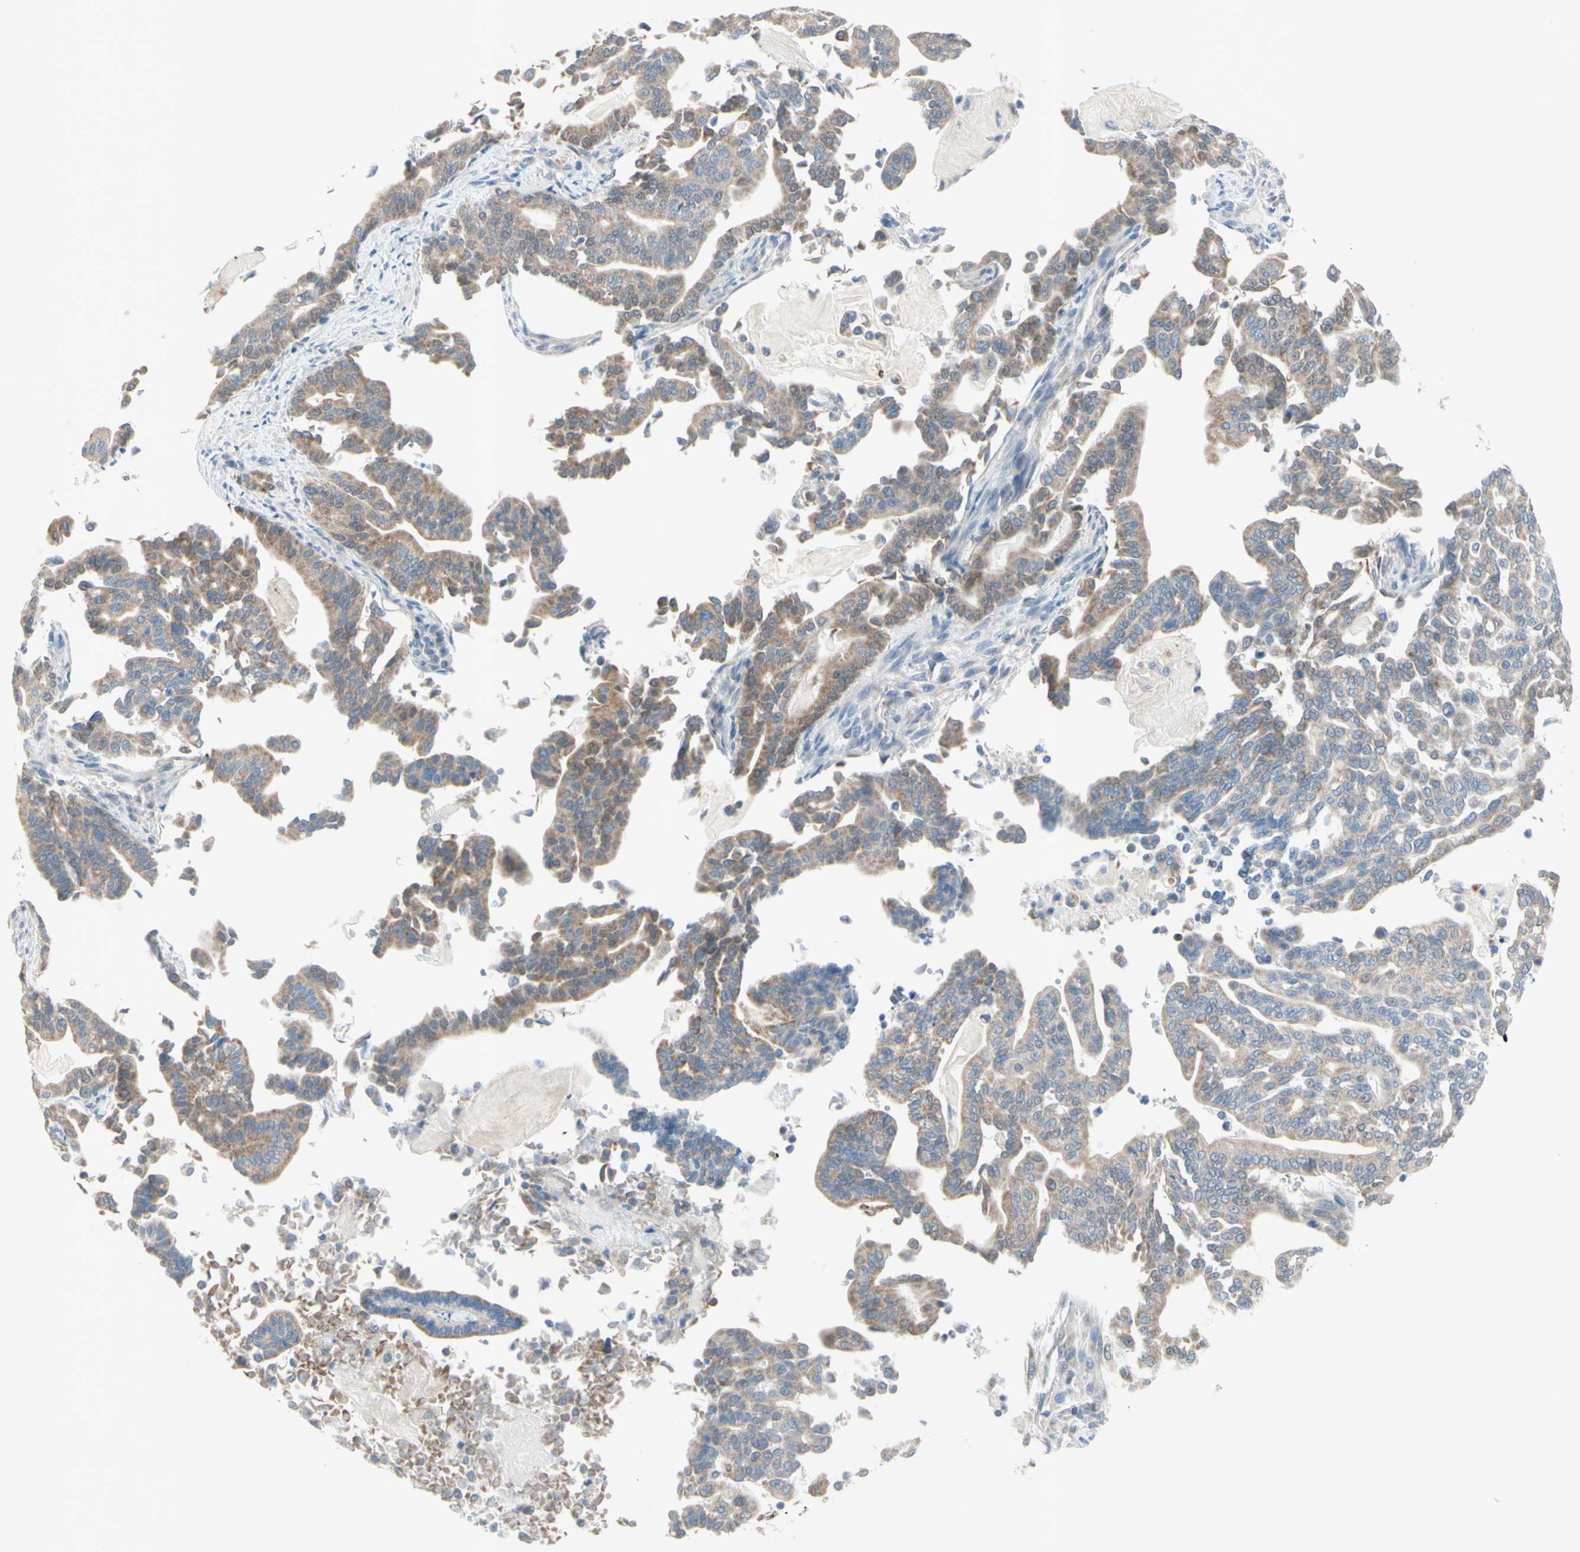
{"staining": {"intensity": "weak", "quantity": ">75%", "location": "cytoplasmic/membranous"}, "tissue": "pancreatic cancer", "cell_type": "Tumor cells", "image_type": "cancer", "snomed": [{"axis": "morphology", "description": "Adenocarcinoma, NOS"}, {"axis": "topography", "description": "Pancreas"}], "caption": "A brown stain highlights weak cytoplasmic/membranous expression of a protein in human adenocarcinoma (pancreatic) tumor cells. Nuclei are stained in blue.", "gene": "MFF", "patient": {"sex": "male", "age": 63}}